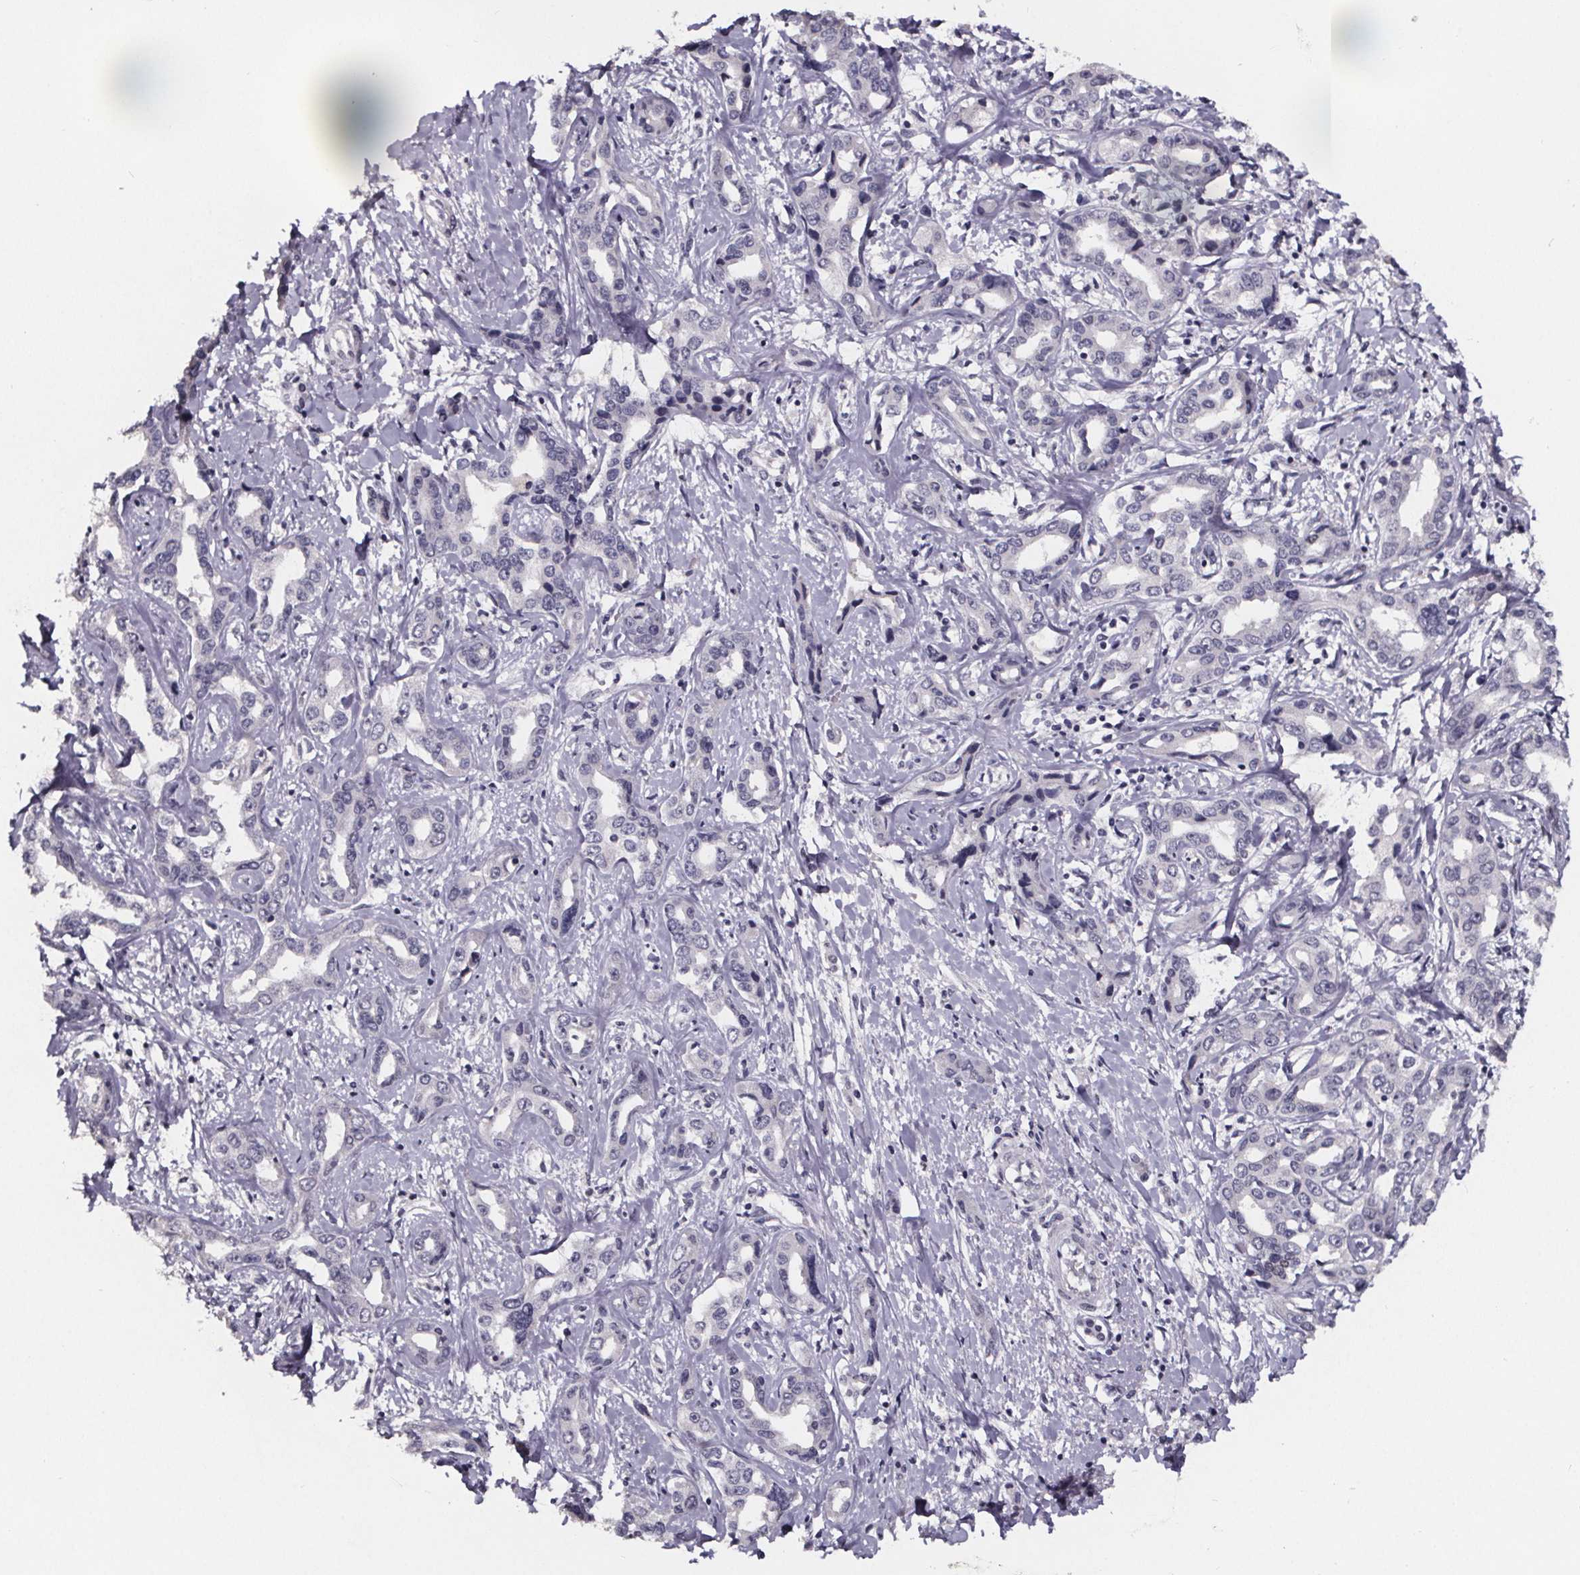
{"staining": {"intensity": "negative", "quantity": "none", "location": "none"}, "tissue": "liver cancer", "cell_type": "Tumor cells", "image_type": "cancer", "snomed": [{"axis": "morphology", "description": "Cholangiocarcinoma"}, {"axis": "topography", "description": "Liver"}], "caption": "Liver cholangiocarcinoma stained for a protein using immunohistochemistry (IHC) displays no staining tumor cells.", "gene": "AR", "patient": {"sex": "male", "age": 59}}